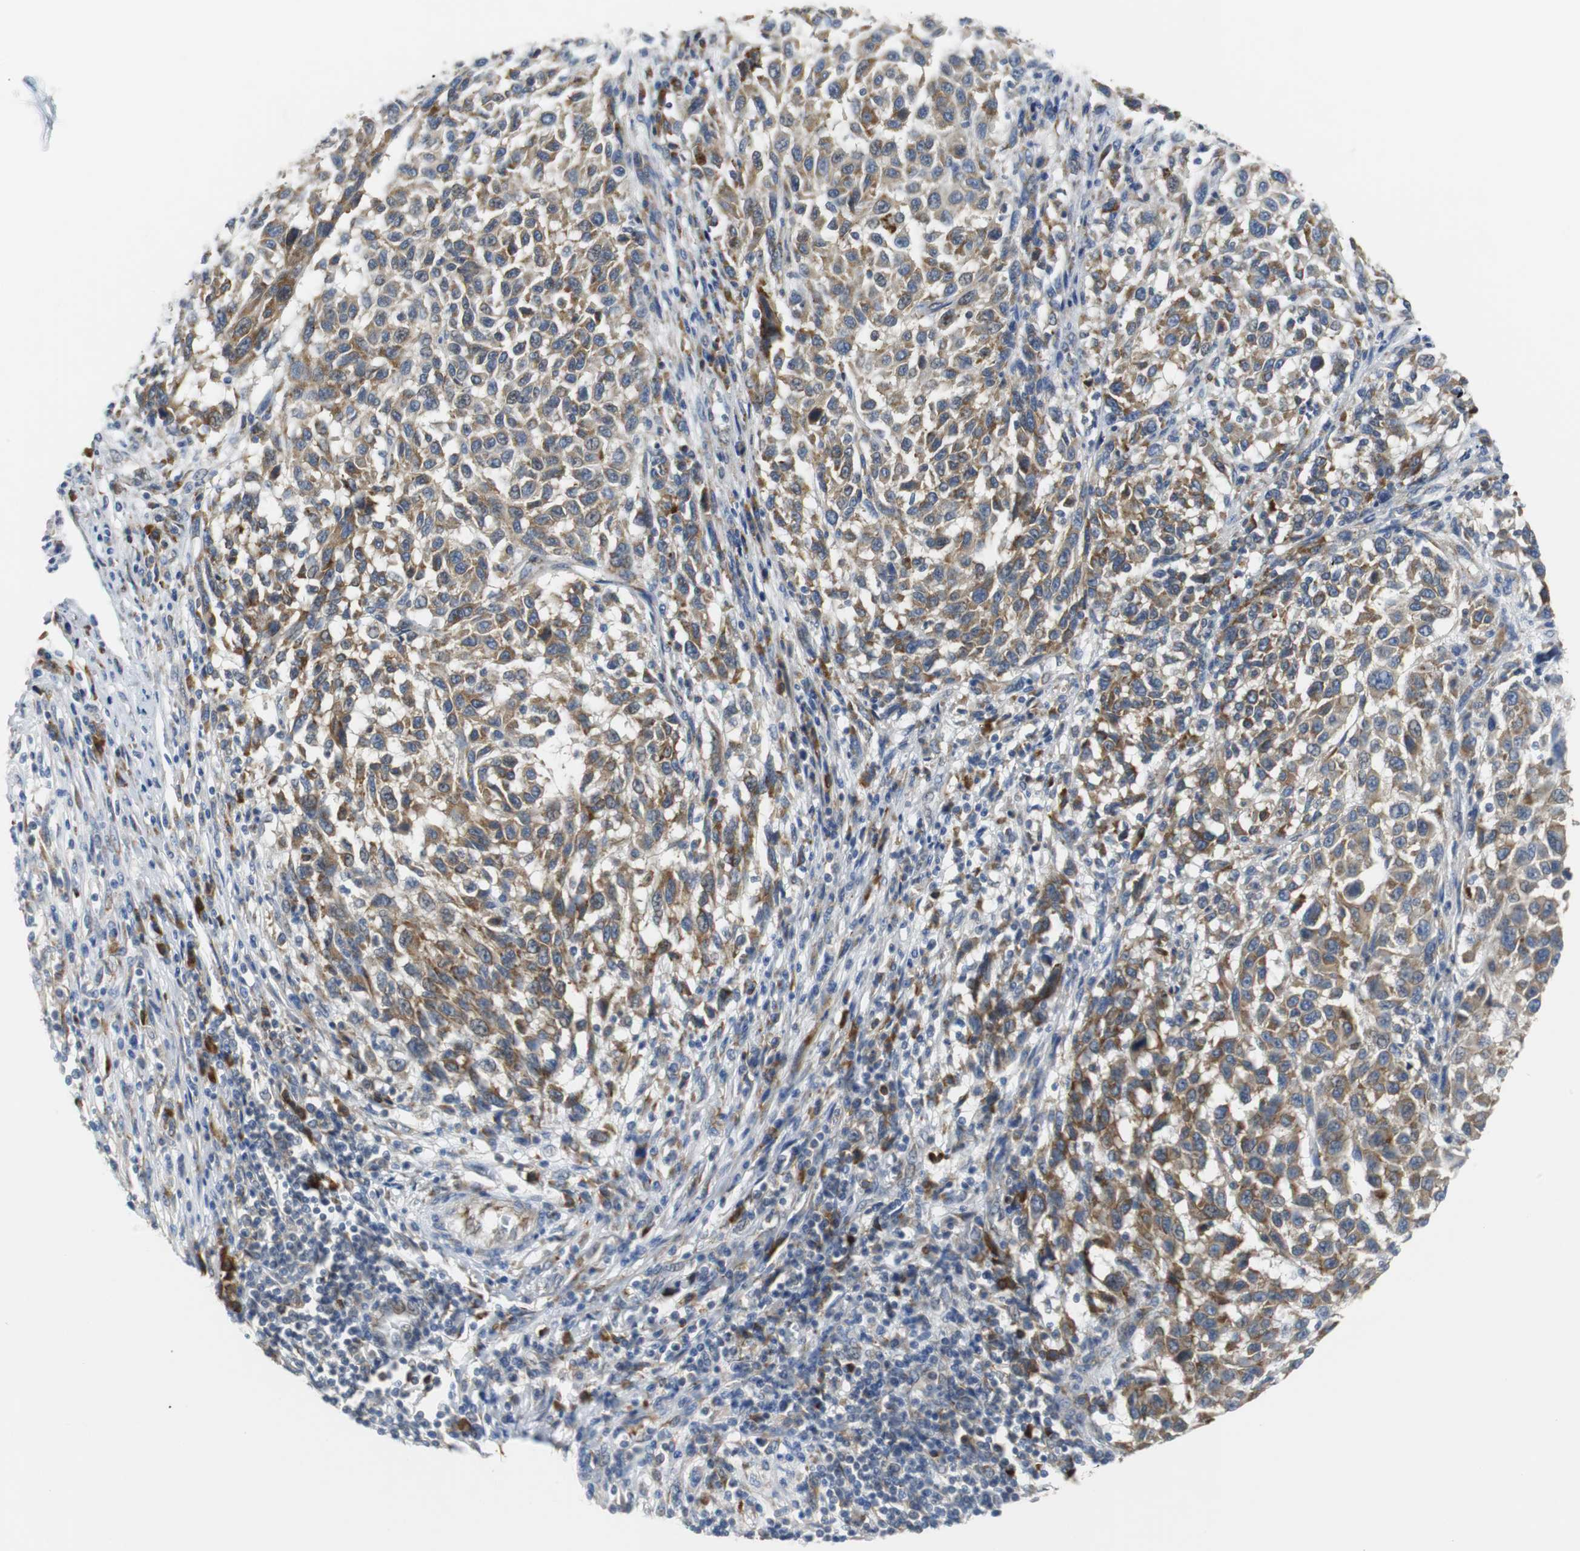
{"staining": {"intensity": "weak", "quantity": "25%-75%", "location": "cytoplasmic/membranous"}, "tissue": "melanoma", "cell_type": "Tumor cells", "image_type": "cancer", "snomed": [{"axis": "morphology", "description": "Malignant melanoma, Metastatic site"}, {"axis": "topography", "description": "Lymph node"}], "caption": "Tumor cells reveal low levels of weak cytoplasmic/membranous staining in approximately 25%-75% of cells in human malignant melanoma (metastatic site). (brown staining indicates protein expression, while blue staining denotes nuclei).", "gene": "PDIA4", "patient": {"sex": "male", "age": 61}}